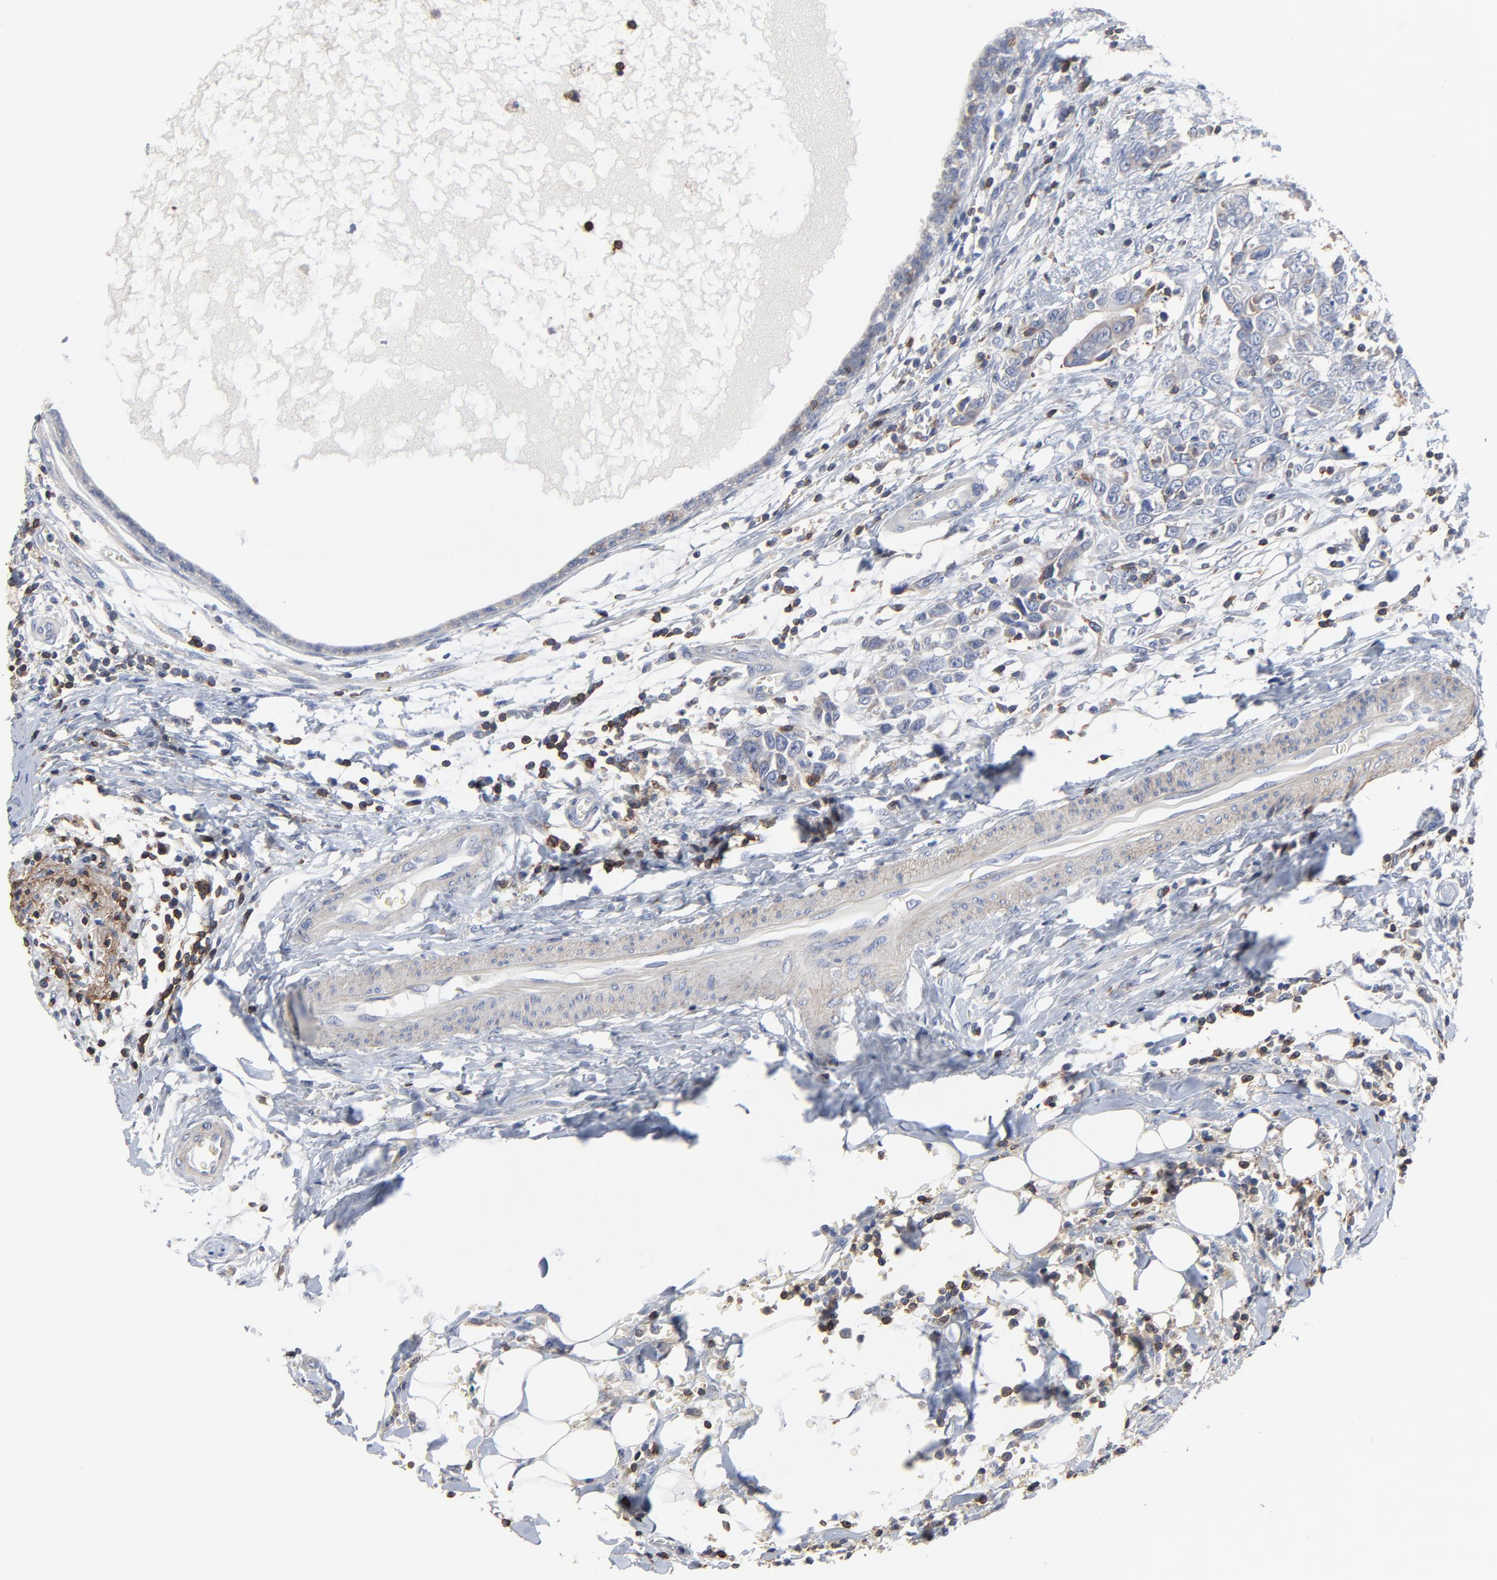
{"staining": {"intensity": "negative", "quantity": "none", "location": "none"}, "tissue": "breast cancer", "cell_type": "Tumor cells", "image_type": "cancer", "snomed": [{"axis": "morphology", "description": "Duct carcinoma"}, {"axis": "topography", "description": "Breast"}], "caption": "Tumor cells show no significant protein expression in breast cancer (invasive ductal carcinoma).", "gene": "SKAP1", "patient": {"sex": "female", "age": 50}}